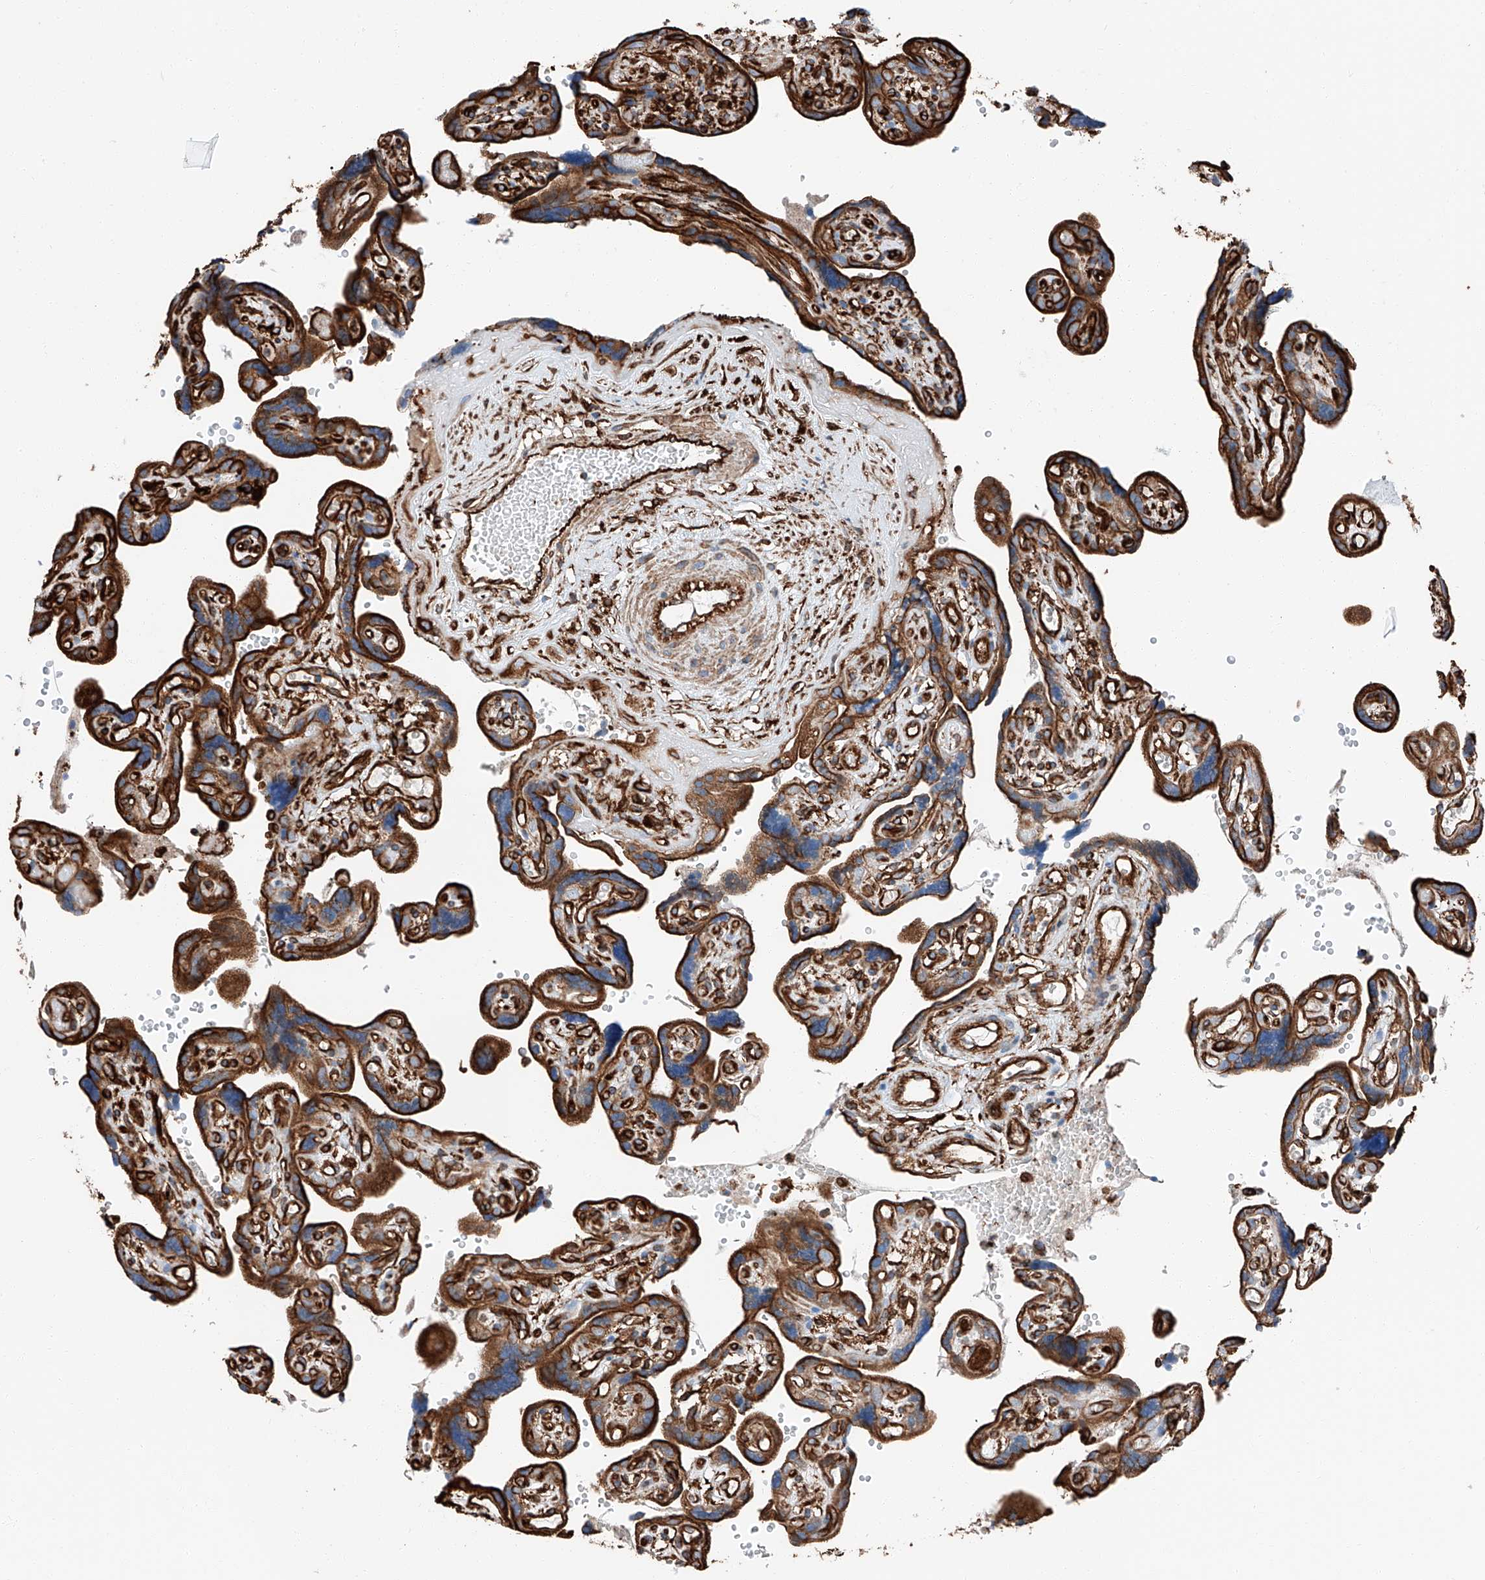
{"staining": {"intensity": "strong", "quantity": ">75%", "location": "cytoplasmic/membranous"}, "tissue": "placenta", "cell_type": "Decidual cells", "image_type": "normal", "snomed": [{"axis": "morphology", "description": "Normal tissue, NOS"}, {"axis": "topography", "description": "Placenta"}], "caption": "DAB (3,3'-diaminobenzidine) immunohistochemical staining of normal human placenta shows strong cytoplasmic/membranous protein expression in about >75% of decidual cells.", "gene": "ZNF804A", "patient": {"sex": "female", "age": 30}}